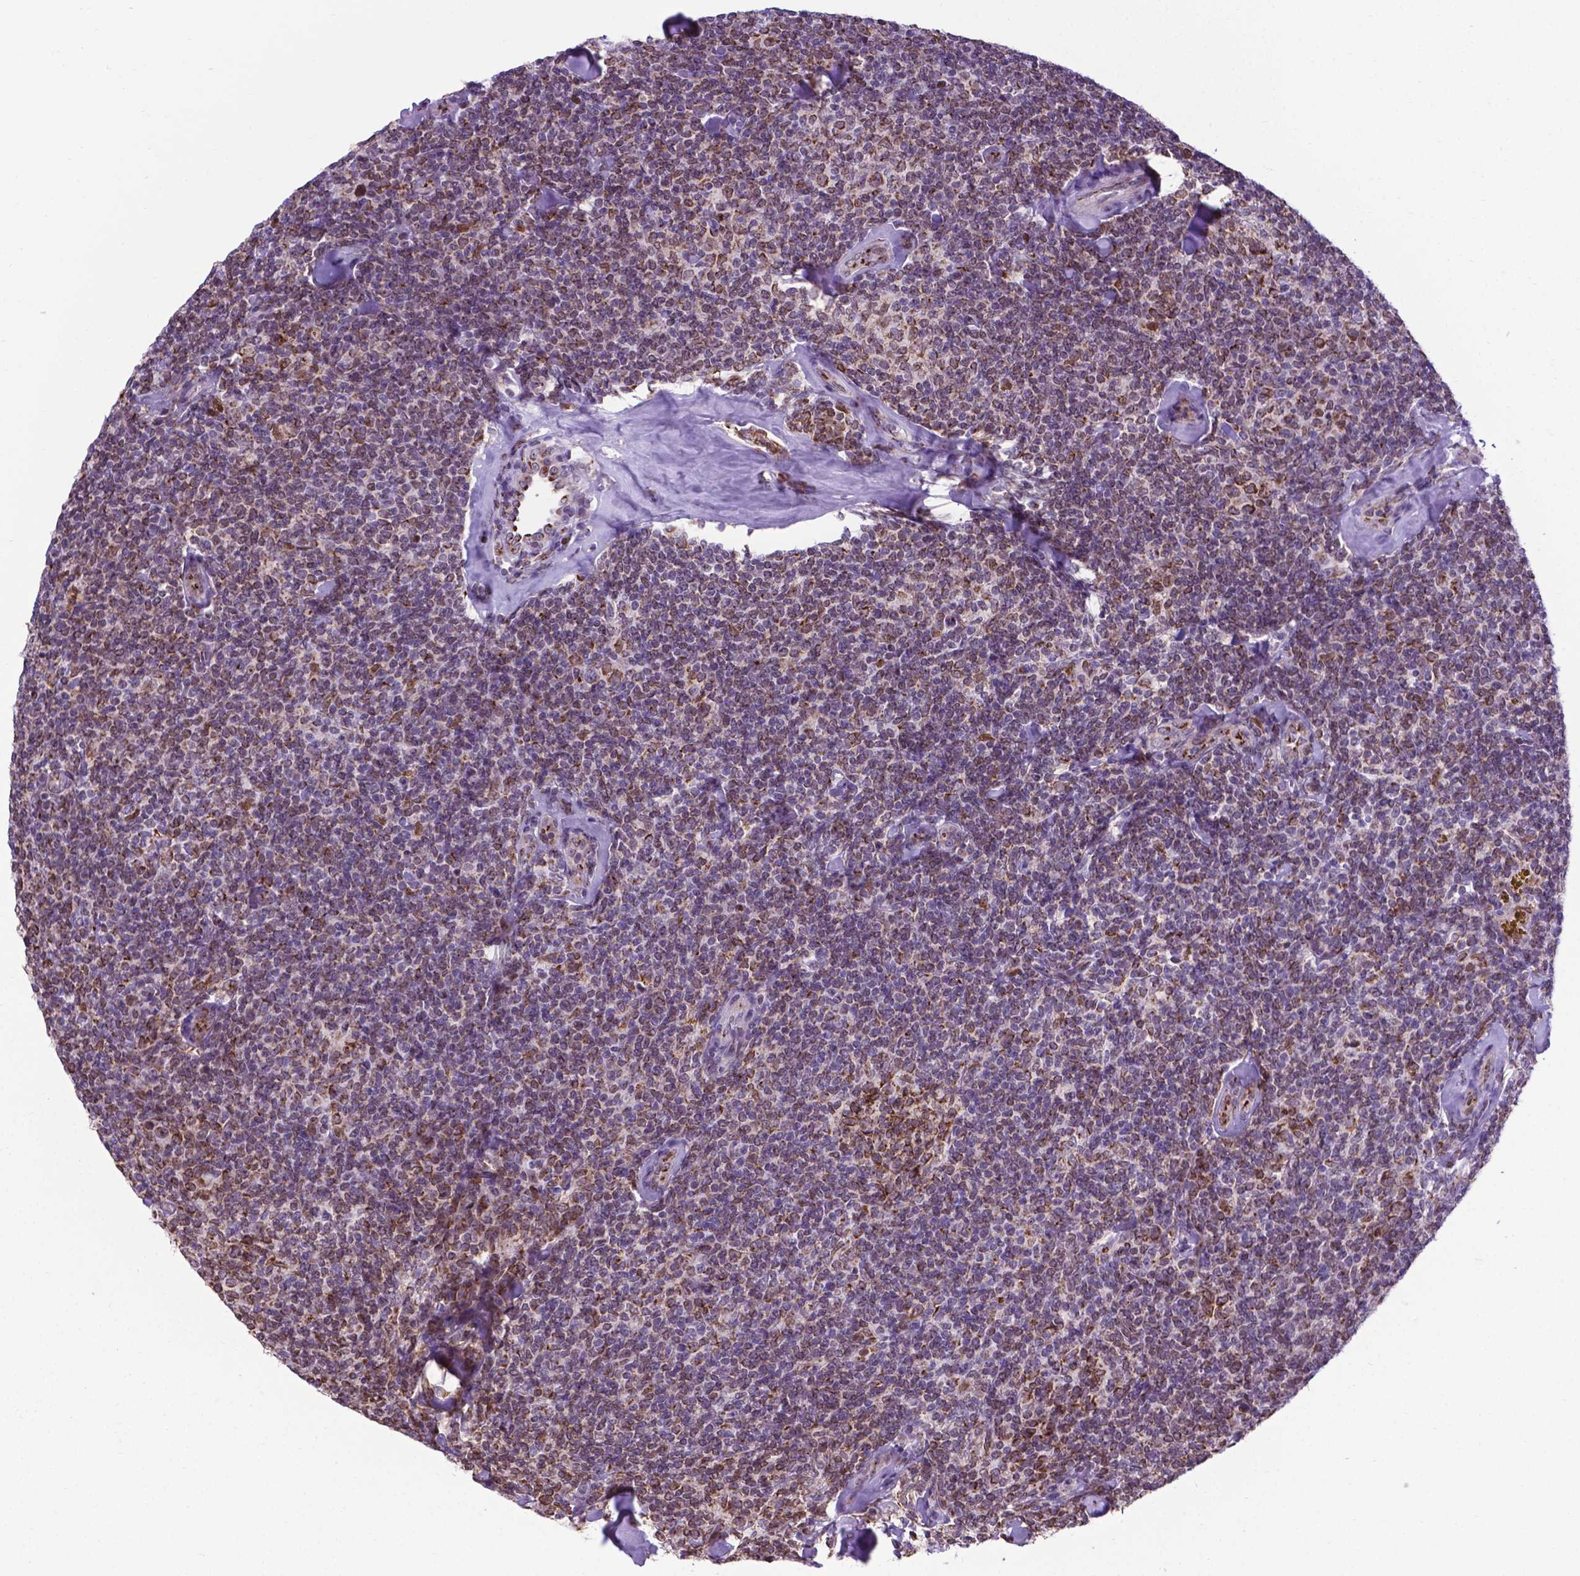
{"staining": {"intensity": "moderate", "quantity": "25%-75%", "location": "cytoplasmic/membranous,nuclear"}, "tissue": "lymphoma", "cell_type": "Tumor cells", "image_type": "cancer", "snomed": [{"axis": "morphology", "description": "Malignant lymphoma, non-Hodgkin's type, Low grade"}, {"axis": "topography", "description": "Lymph node"}], "caption": "Tumor cells exhibit medium levels of moderate cytoplasmic/membranous and nuclear staining in approximately 25%-75% of cells in human malignant lymphoma, non-Hodgkin's type (low-grade). (Stains: DAB in brown, nuclei in blue, Microscopy: brightfield microscopy at high magnification).", "gene": "MRPL10", "patient": {"sex": "female", "age": 56}}